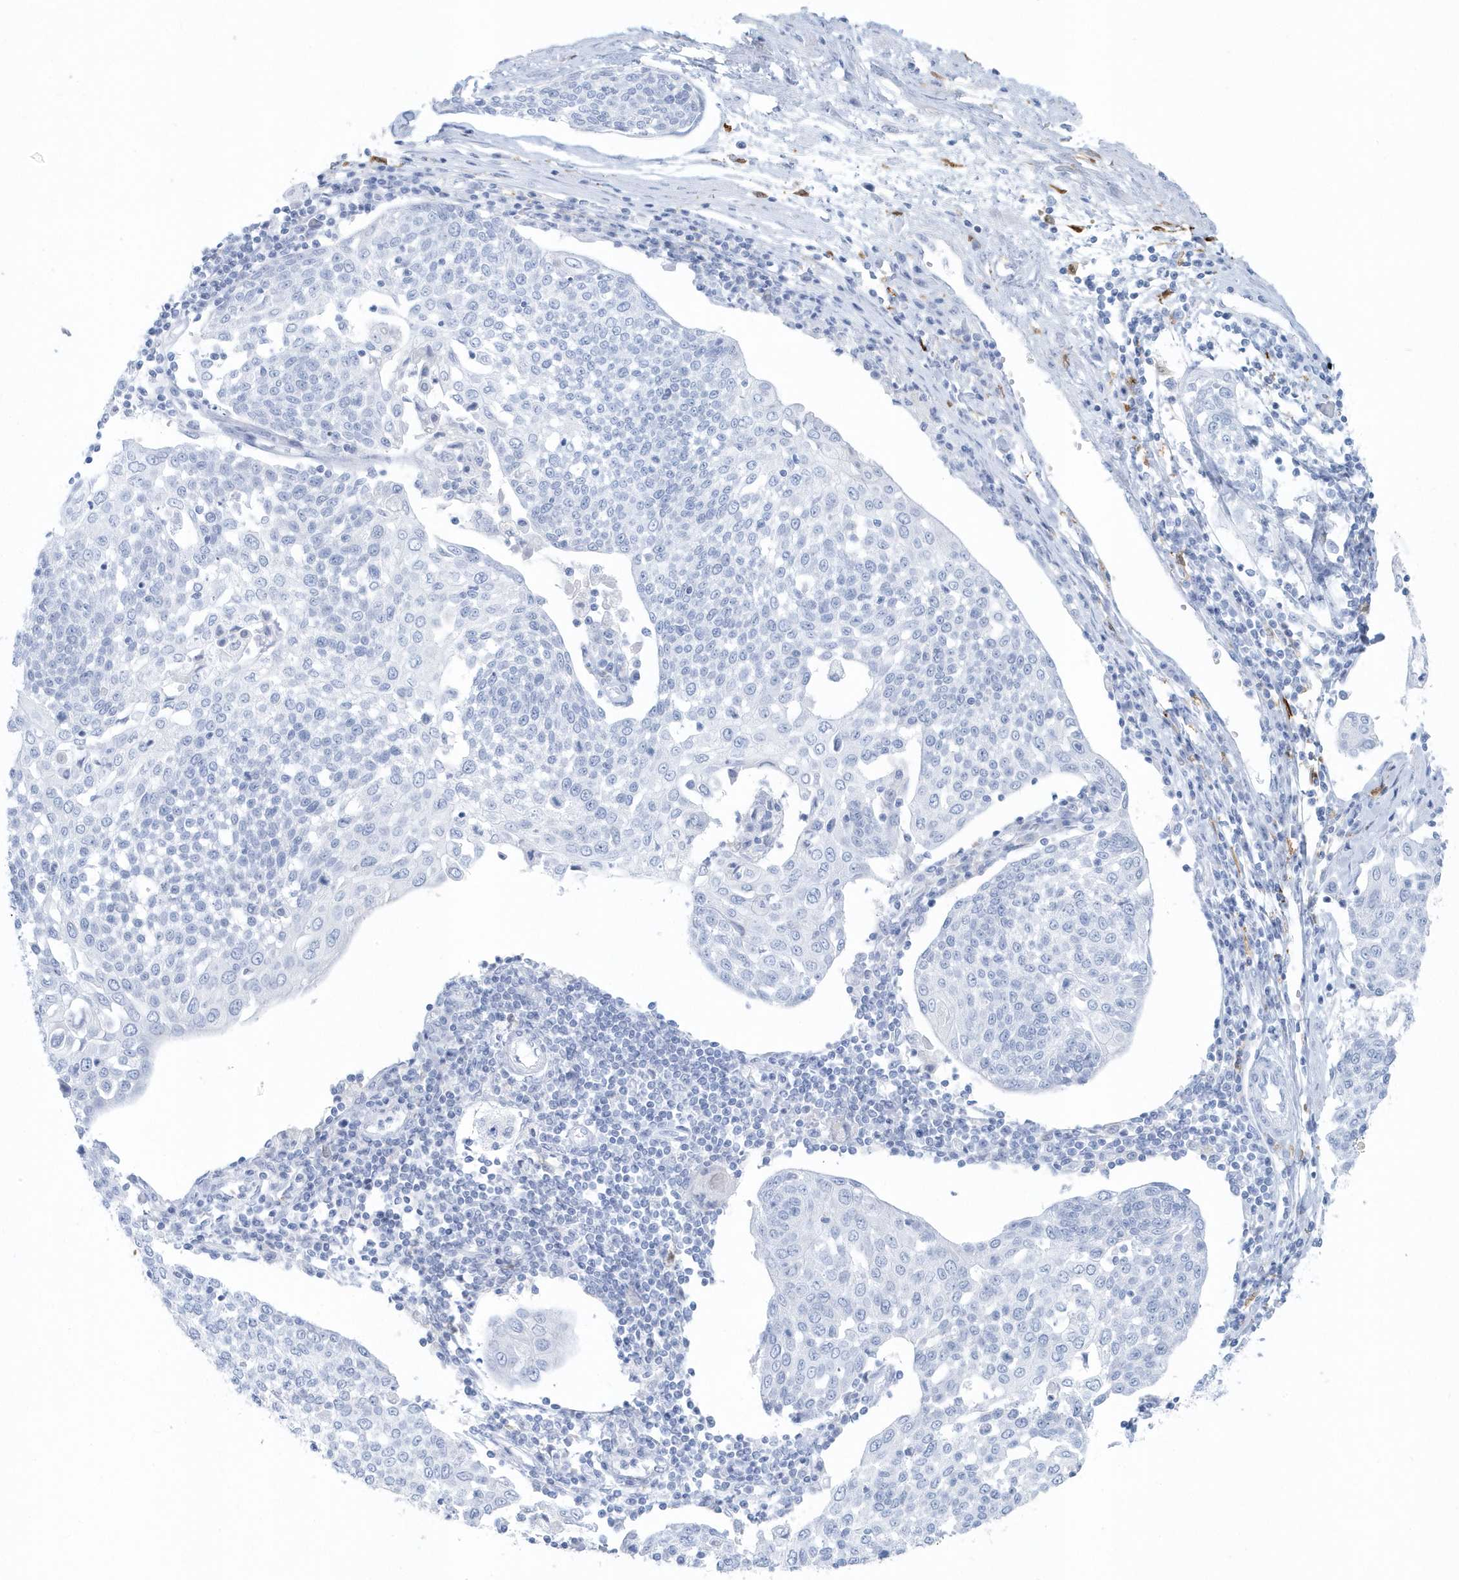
{"staining": {"intensity": "negative", "quantity": "none", "location": "none"}, "tissue": "cervical cancer", "cell_type": "Tumor cells", "image_type": "cancer", "snomed": [{"axis": "morphology", "description": "Squamous cell carcinoma, NOS"}, {"axis": "topography", "description": "Cervix"}], "caption": "Human squamous cell carcinoma (cervical) stained for a protein using immunohistochemistry (IHC) exhibits no expression in tumor cells.", "gene": "FAM98A", "patient": {"sex": "female", "age": 34}}